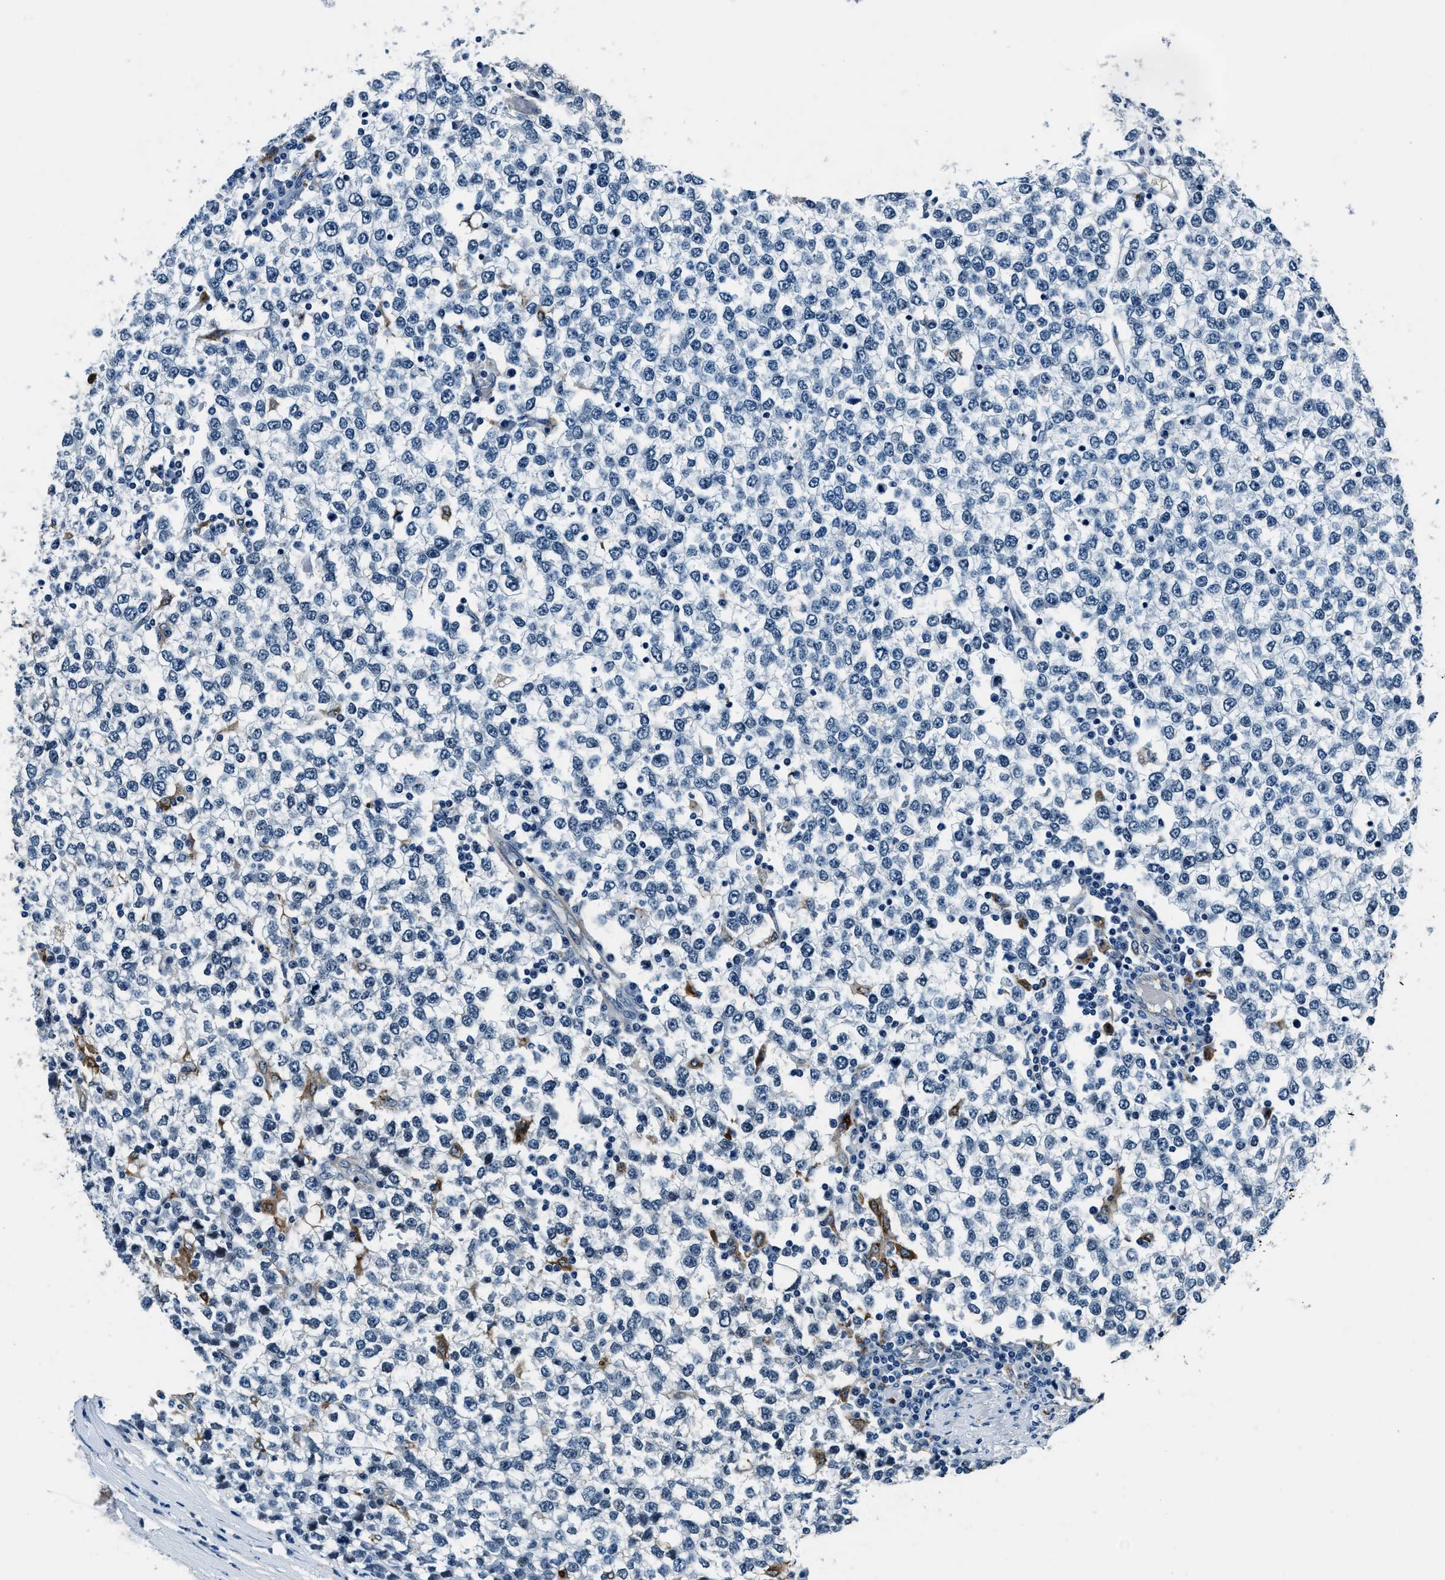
{"staining": {"intensity": "negative", "quantity": "none", "location": "none"}, "tissue": "testis cancer", "cell_type": "Tumor cells", "image_type": "cancer", "snomed": [{"axis": "morphology", "description": "Seminoma, NOS"}, {"axis": "topography", "description": "Testis"}], "caption": "DAB (3,3'-diaminobenzidine) immunohistochemical staining of testis seminoma demonstrates no significant expression in tumor cells.", "gene": "PTPDC1", "patient": {"sex": "male", "age": 65}}